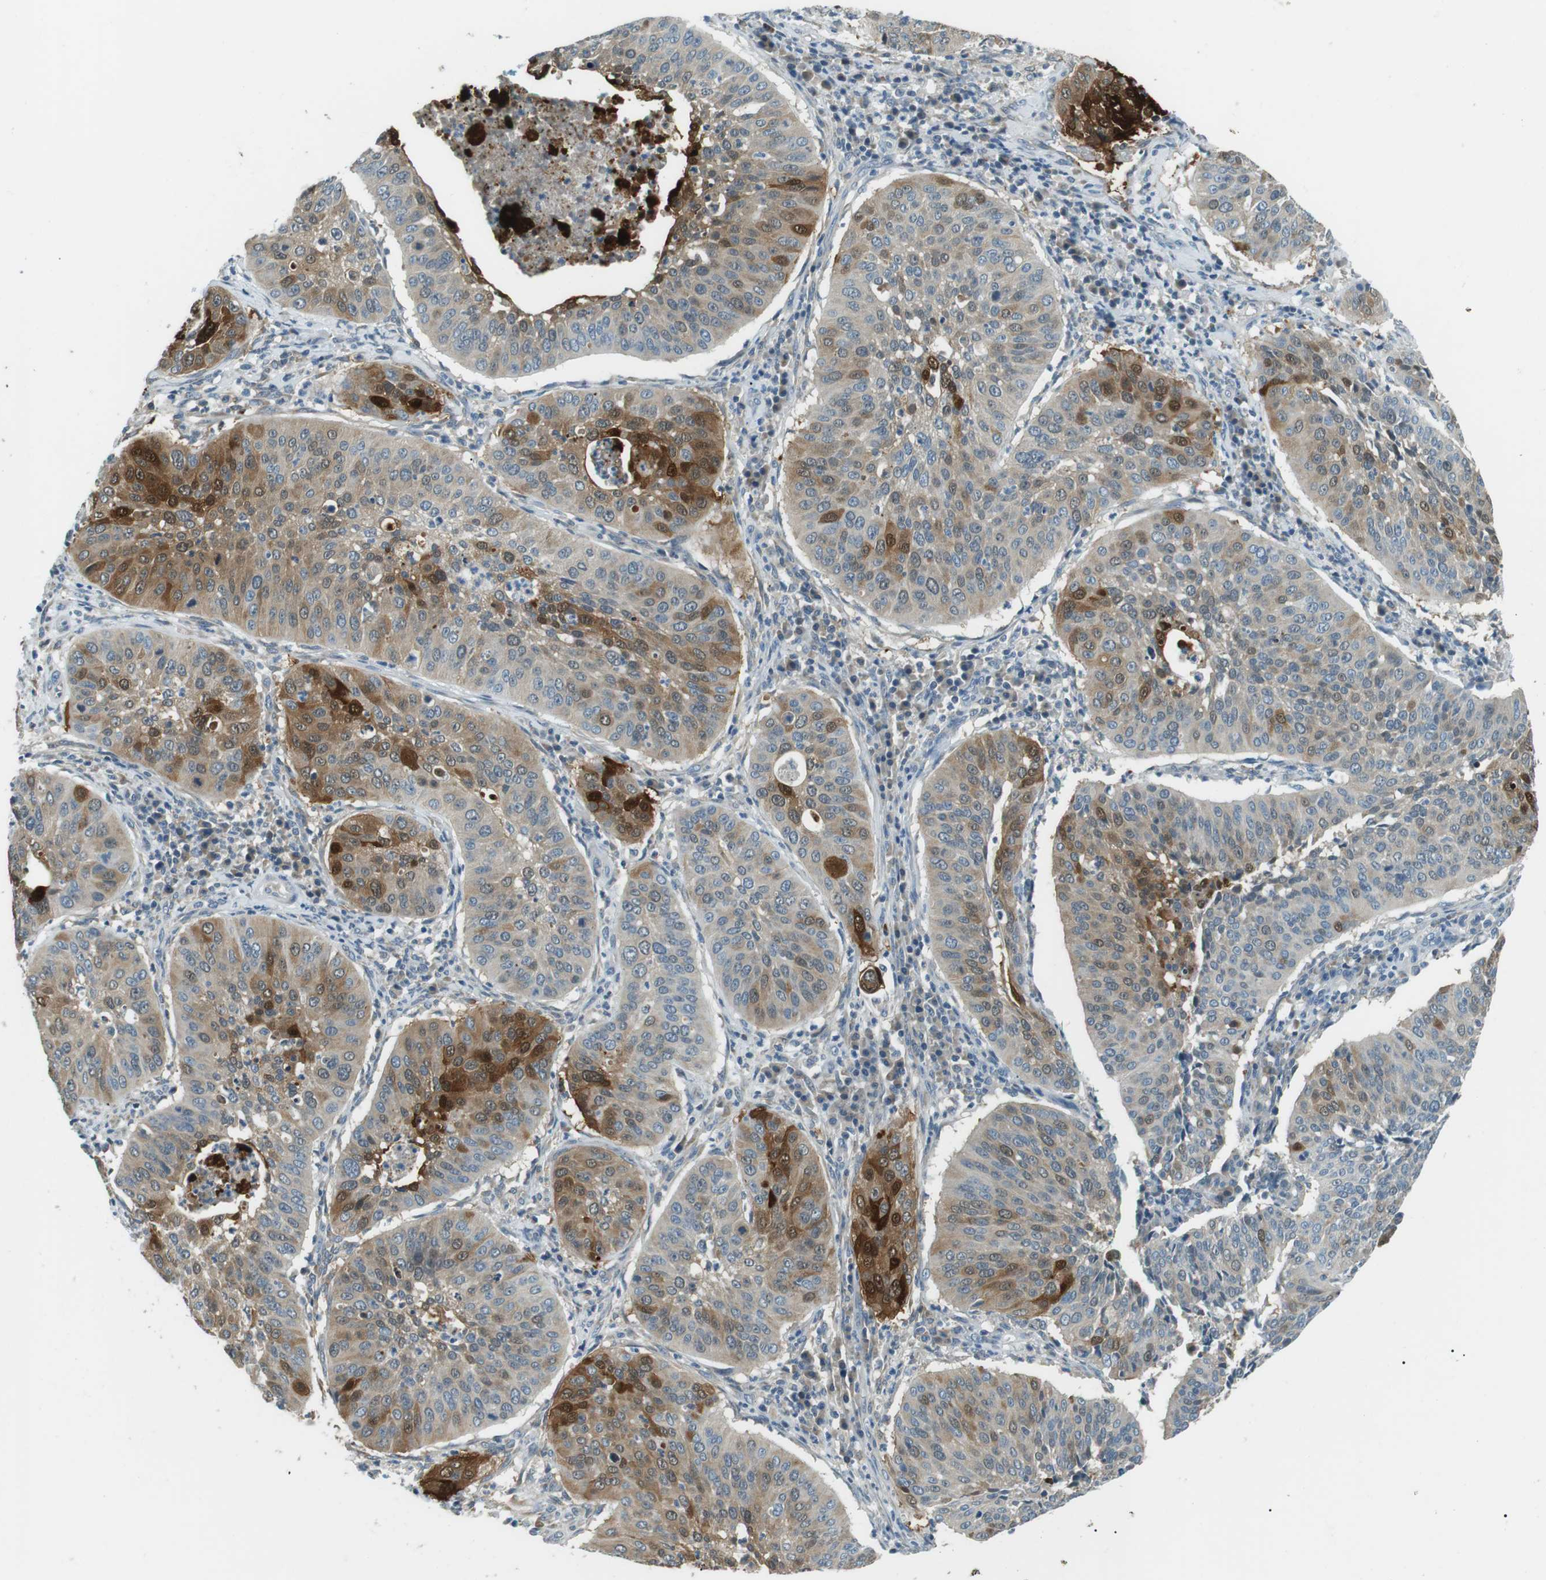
{"staining": {"intensity": "moderate", "quantity": ">75%", "location": "cytoplasmic/membranous,nuclear"}, "tissue": "cervical cancer", "cell_type": "Tumor cells", "image_type": "cancer", "snomed": [{"axis": "morphology", "description": "Normal tissue, NOS"}, {"axis": "morphology", "description": "Squamous cell carcinoma, NOS"}, {"axis": "topography", "description": "Cervix"}], "caption": "This photomicrograph shows immunohistochemistry (IHC) staining of human cervical cancer, with medium moderate cytoplasmic/membranous and nuclear staining in approximately >75% of tumor cells.", "gene": "SERPINB2", "patient": {"sex": "female", "age": 39}}